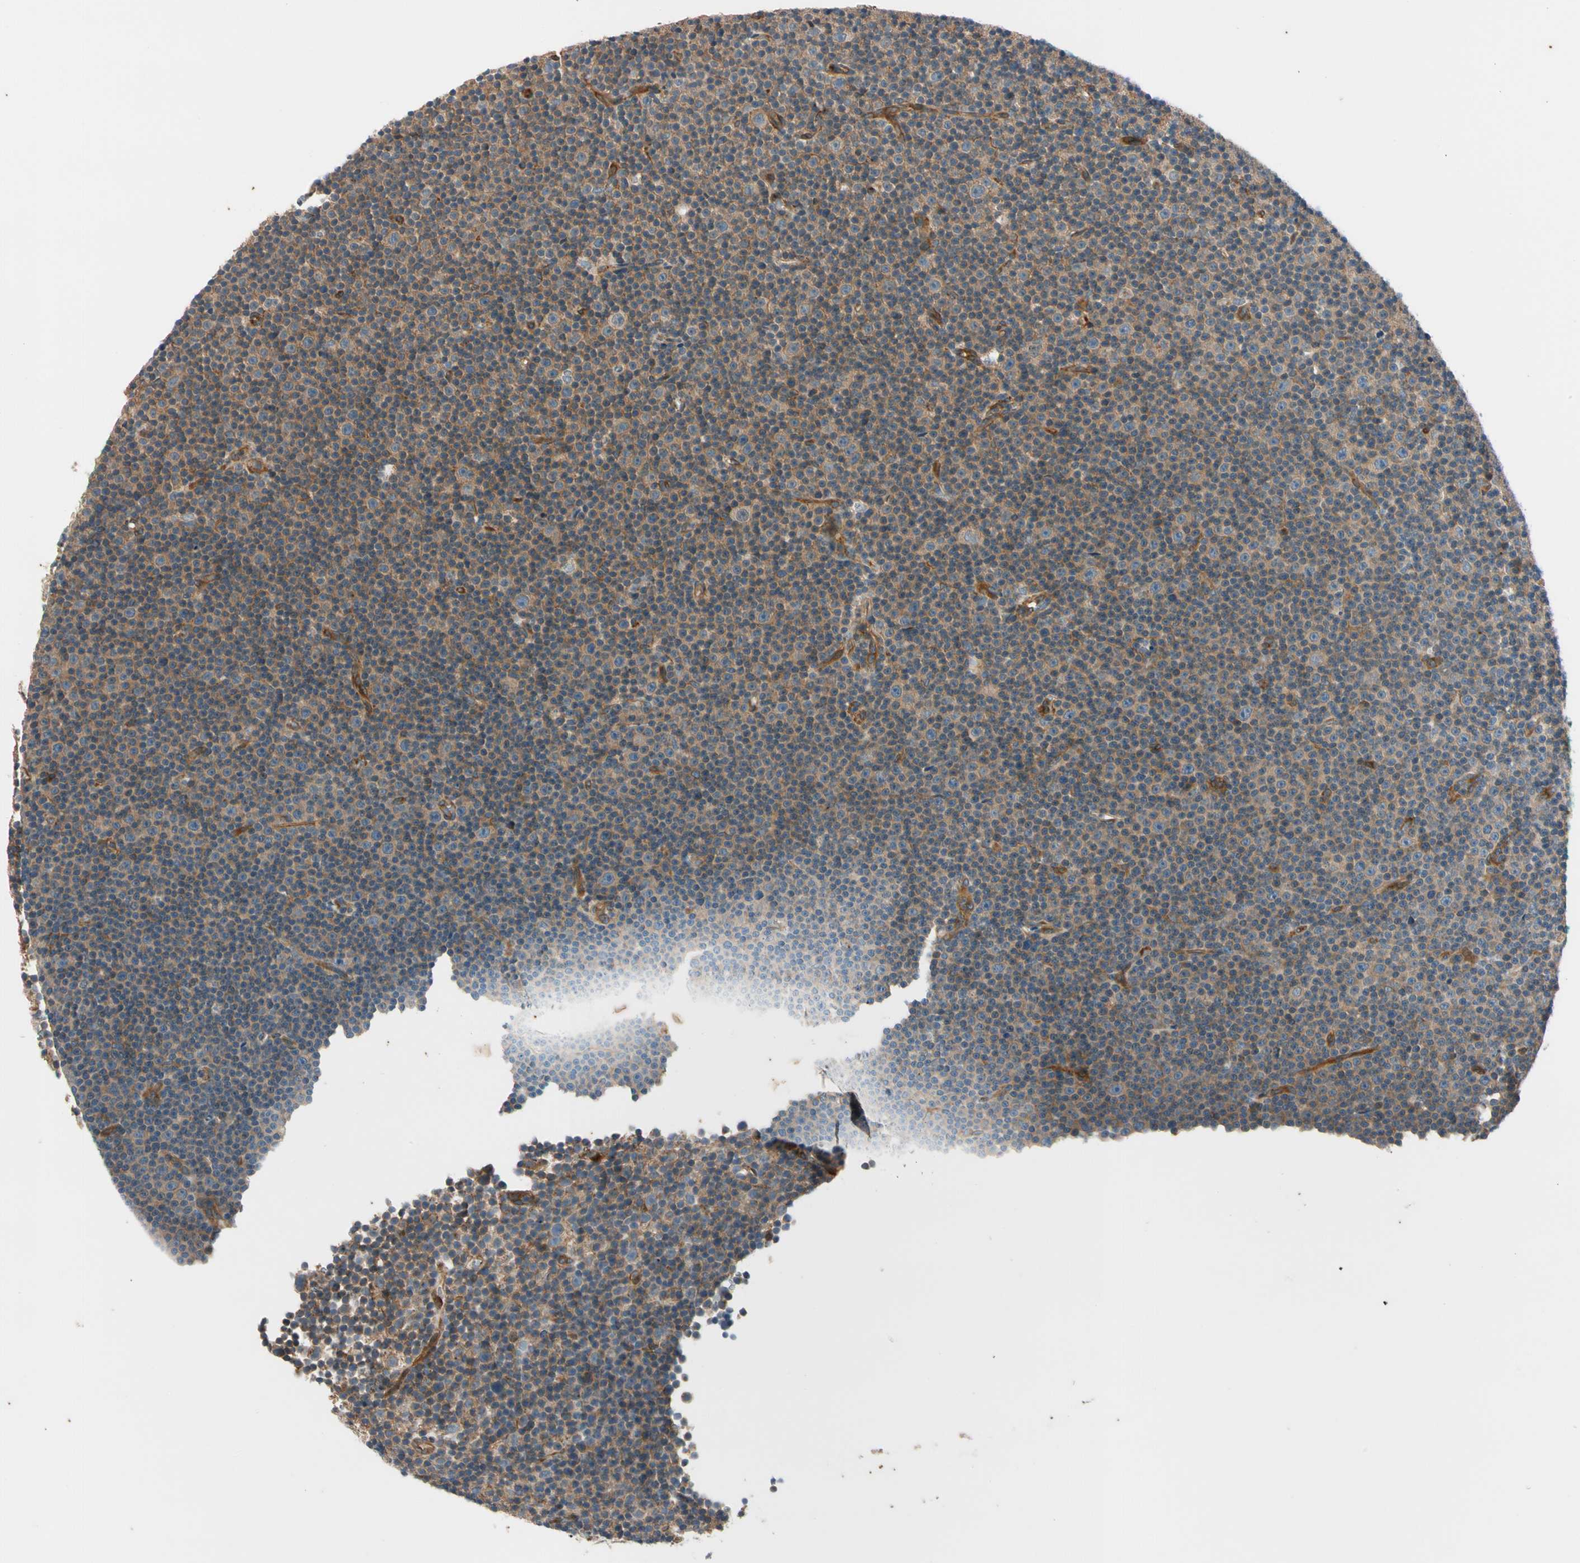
{"staining": {"intensity": "moderate", "quantity": ">75%", "location": "cytoplasmic/membranous"}, "tissue": "lymphoma", "cell_type": "Tumor cells", "image_type": "cancer", "snomed": [{"axis": "morphology", "description": "Malignant lymphoma, non-Hodgkin's type, Low grade"}, {"axis": "topography", "description": "Lymph node"}], "caption": "Tumor cells demonstrate medium levels of moderate cytoplasmic/membranous positivity in about >75% of cells in human lymphoma.", "gene": "ROCK2", "patient": {"sex": "female", "age": 67}}